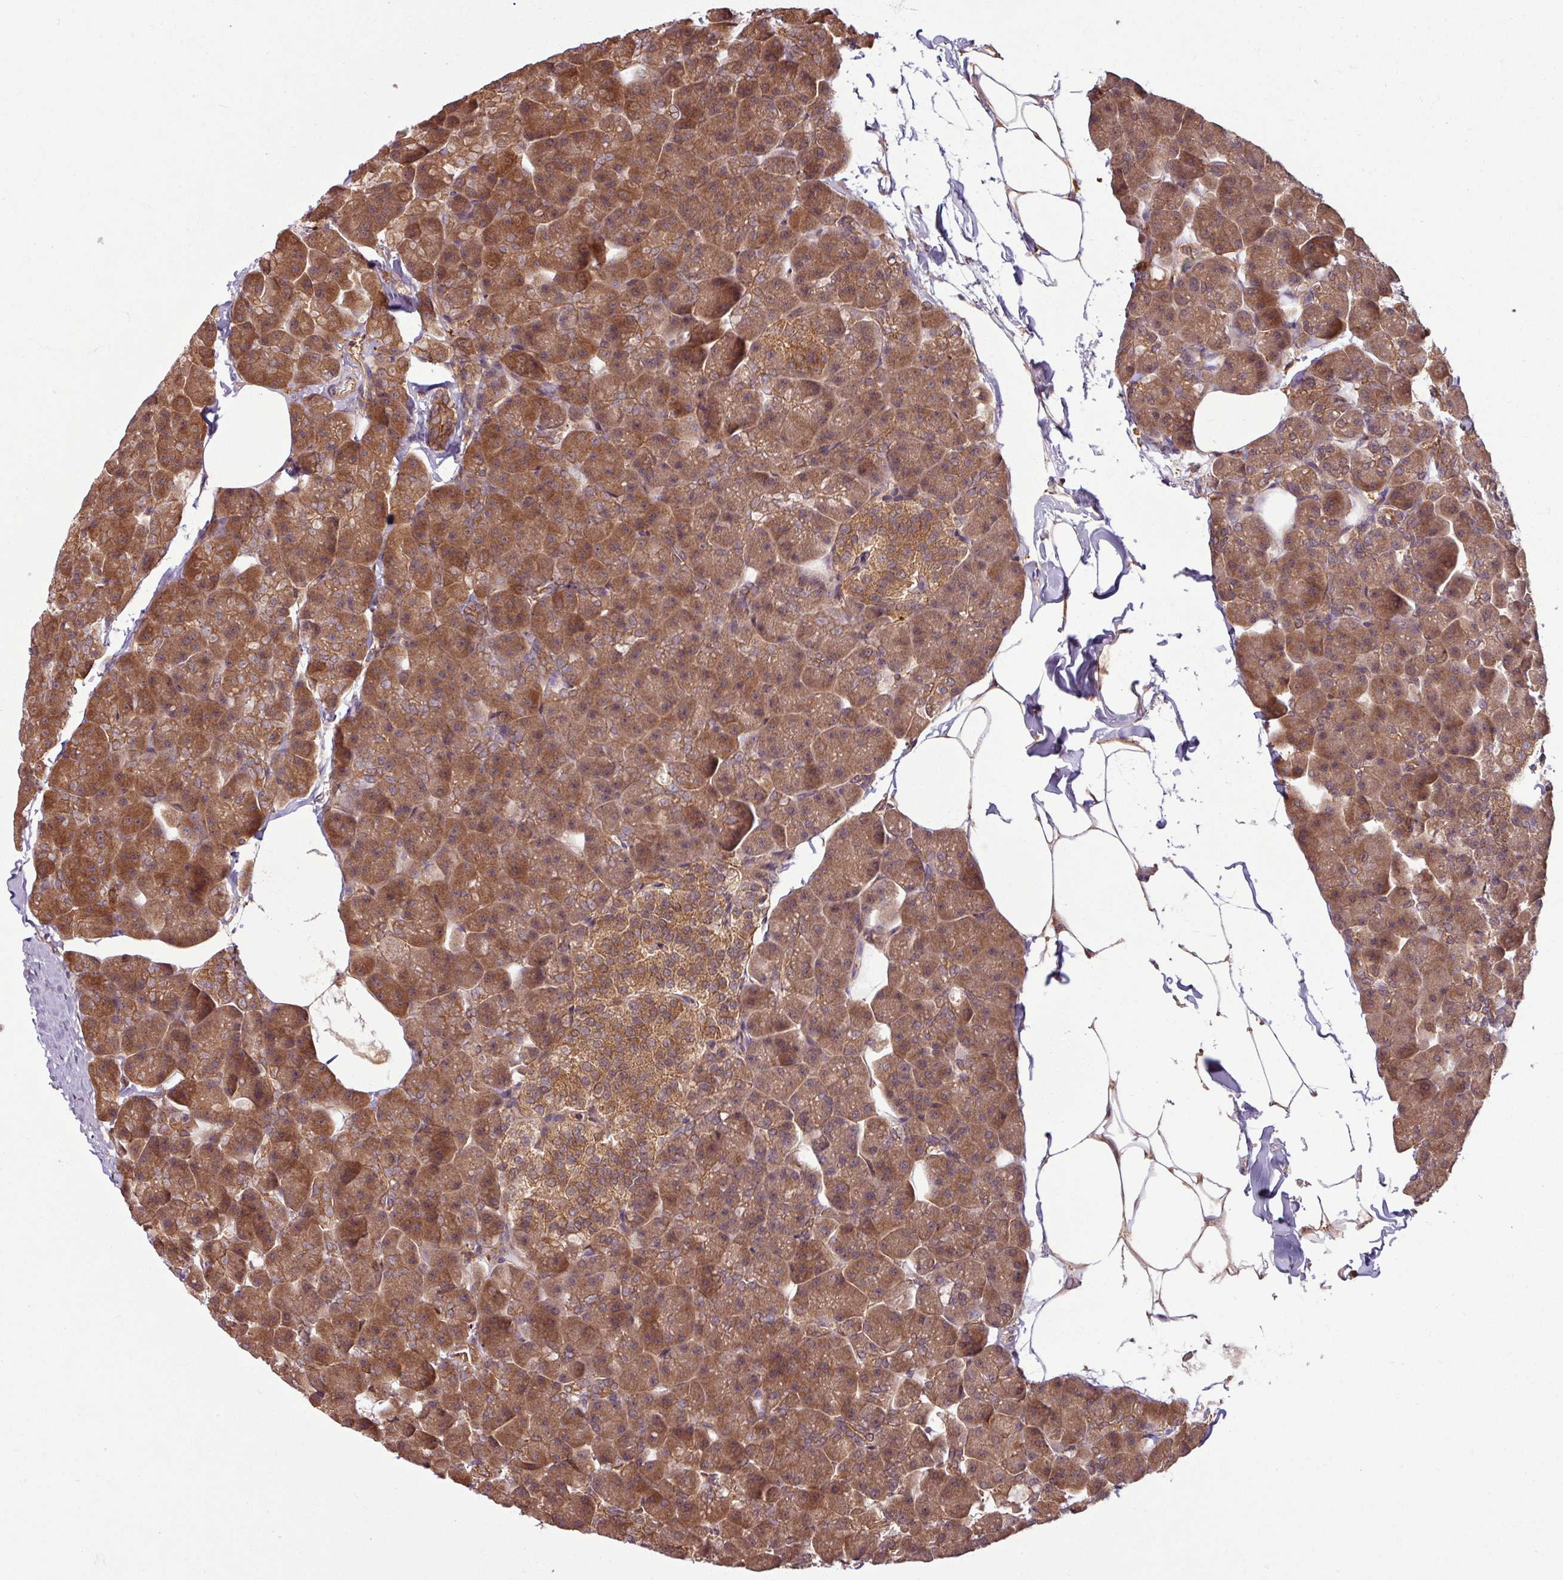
{"staining": {"intensity": "moderate", "quantity": ">75%", "location": "cytoplasmic/membranous,nuclear"}, "tissue": "pancreas", "cell_type": "Exocrine glandular cells", "image_type": "normal", "snomed": [{"axis": "morphology", "description": "Normal tissue, NOS"}, {"axis": "topography", "description": "Pancreas"}], "caption": "IHC staining of unremarkable pancreas, which demonstrates medium levels of moderate cytoplasmic/membranous,nuclear staining in approximately >75% of exocrine glandular cells indicating moderate cytoplasmic/membranous,nuclear protein positivity. The staining was performed using DAB (3,3'-diaminobenzidine) (brown) for protein detection and nuclei were counterstained in hematoxylin (blue).", "gene": "KCTD11", "patient": {"sex": "male", "age": 35}}